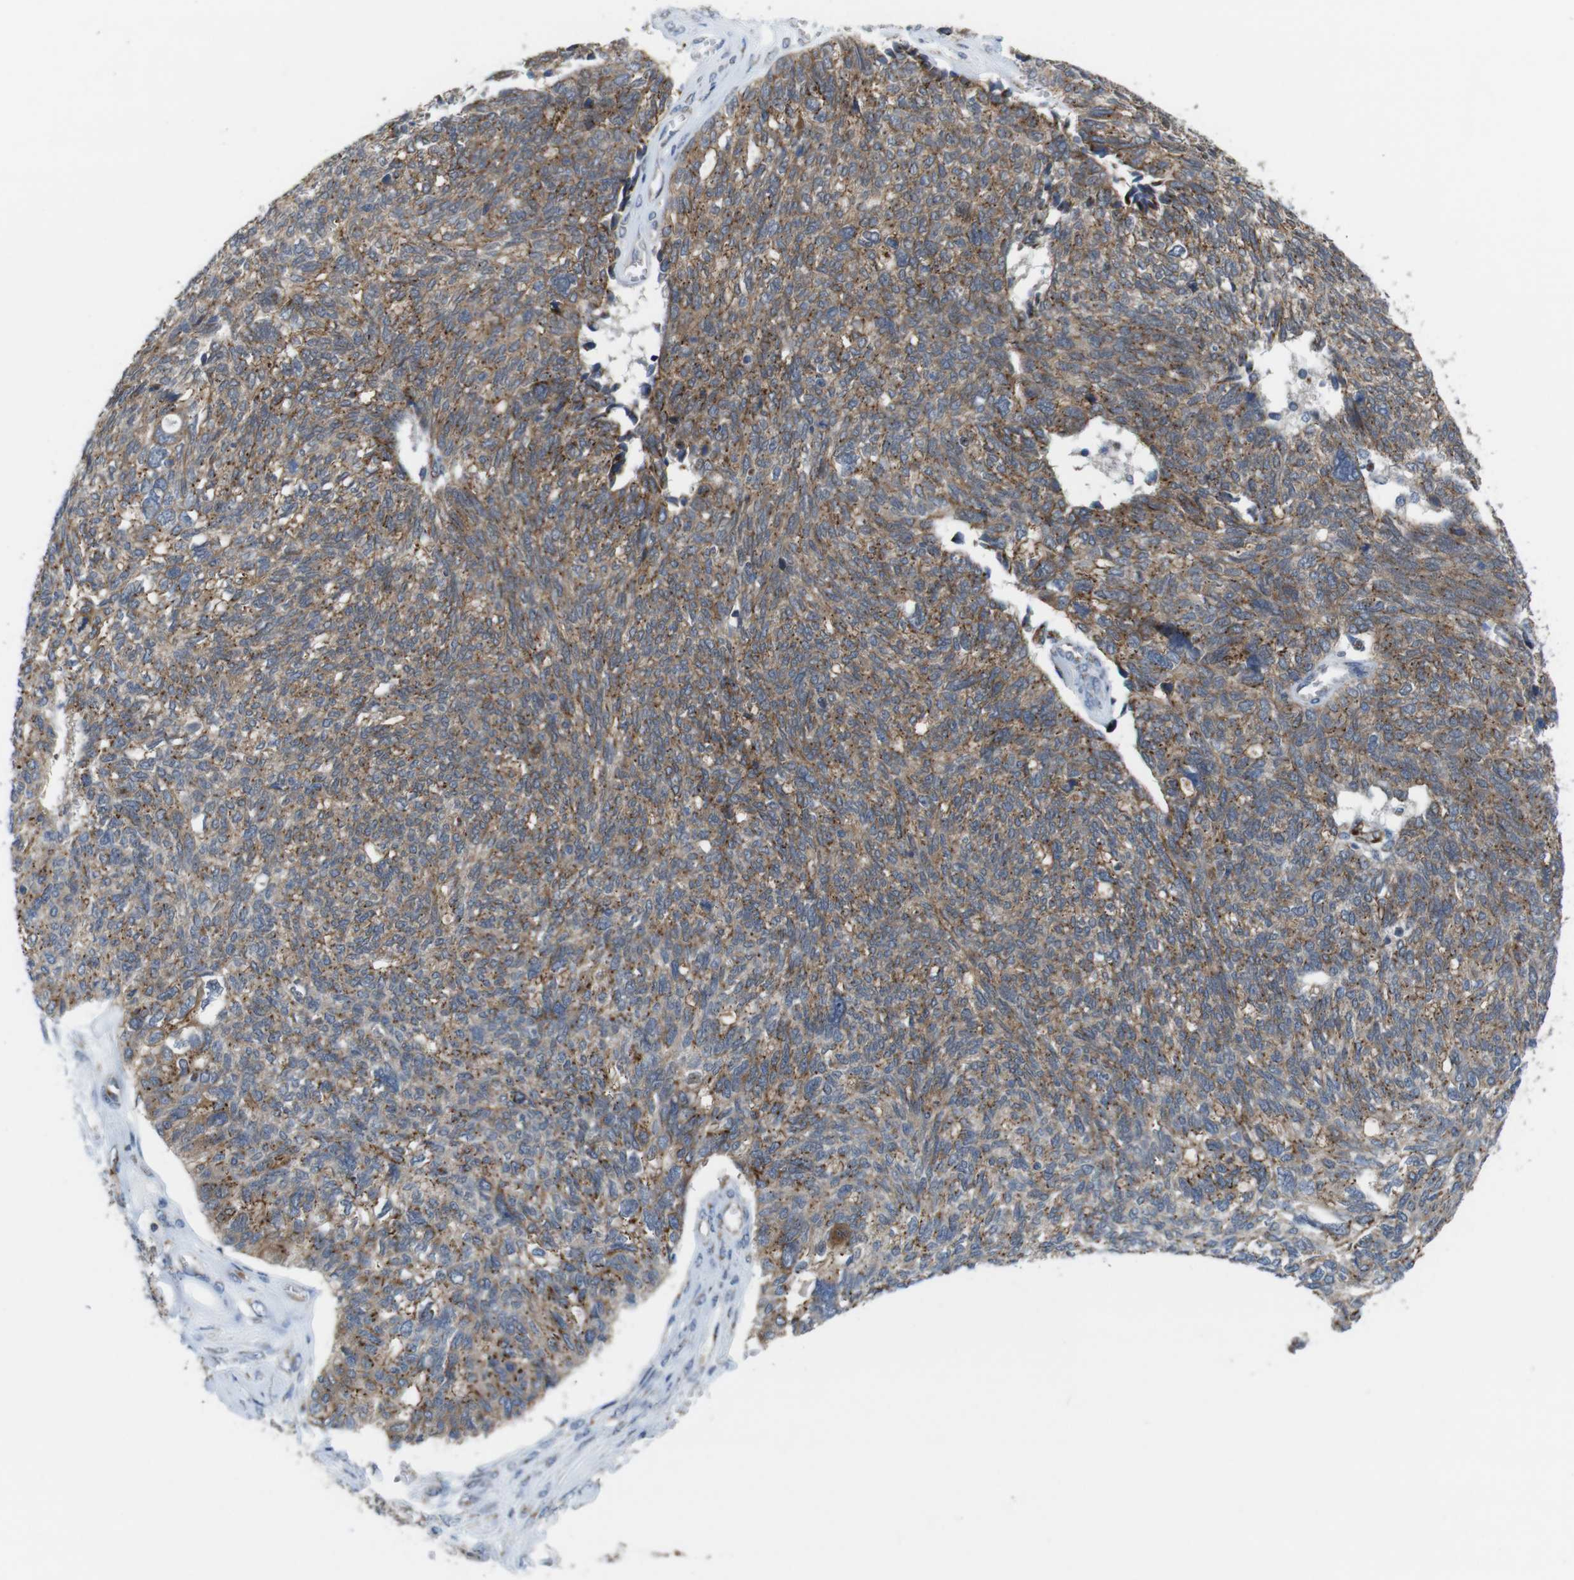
{"staining": {"intensity": "moderate", "quantity": ">75%", "location": "cytoplasmic/membranous"}, "tissue": "ovarian cancer", "cell_type": "Tumor cells", "image_type": "cancer", "snomed": [{"axis": "morphology", "description": "Cystadenocarcinoma, serous, NOS"}, {"axis": "topography", "description": "Ovary"}], "caption": "Protein staining of ovarian serous cystadenocarcinoma tissue shows moderate cytoplasmic/membranous positivity in about >75% of tumor cells. The staining was performed using DAB (3,3'-diaminobenzidine) to visualize the protein expression in brown, while the nuclei were stained in blue with hematoxylin (Magnification: 20x).", "gene": "EFCAB14", "patient": {"sex": "female", "age": 79}}